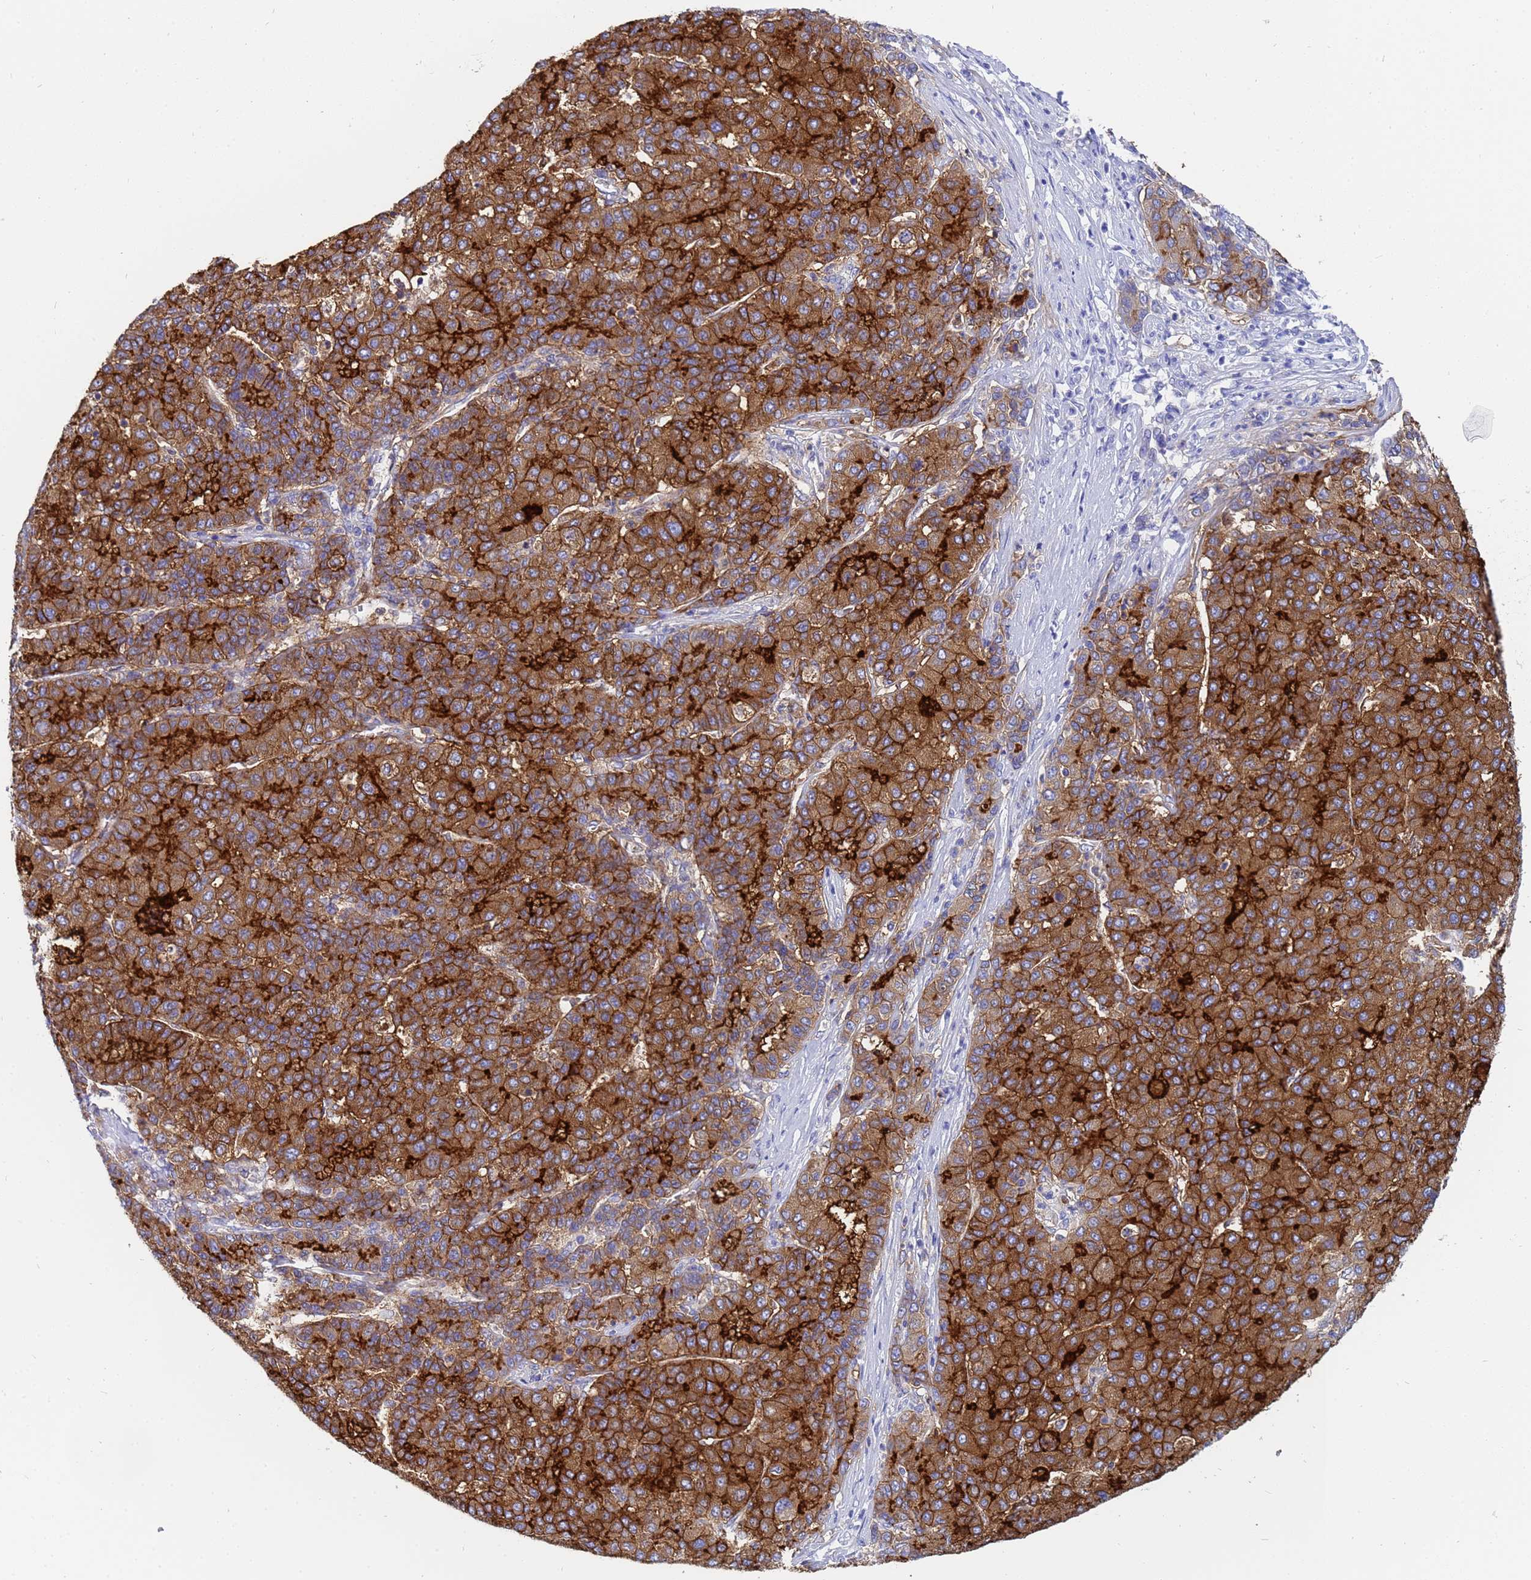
{"staining": {"intensity": "strong", "quantity": ">75%", "location": "cytoplasmic/membranous"}, "tissue": "liver cancer", "cell_type": "Tumor cells", "image_type": "cancer", "snomed": [{"axis": "morphology", "description": "Carcinoma, Hepatocellular, NOS"}, {"axis": "topography", "description": "Liver"}], "caption": "This photomicrograph displays IHC staining of liver cancer (hepatocellular carcinoma), with high strong cytoplasmic/membranous staining in approximately >75% of tumor cells.", "gene": "TM4SF4", "patient": {"sex": "male", "age": 65}}